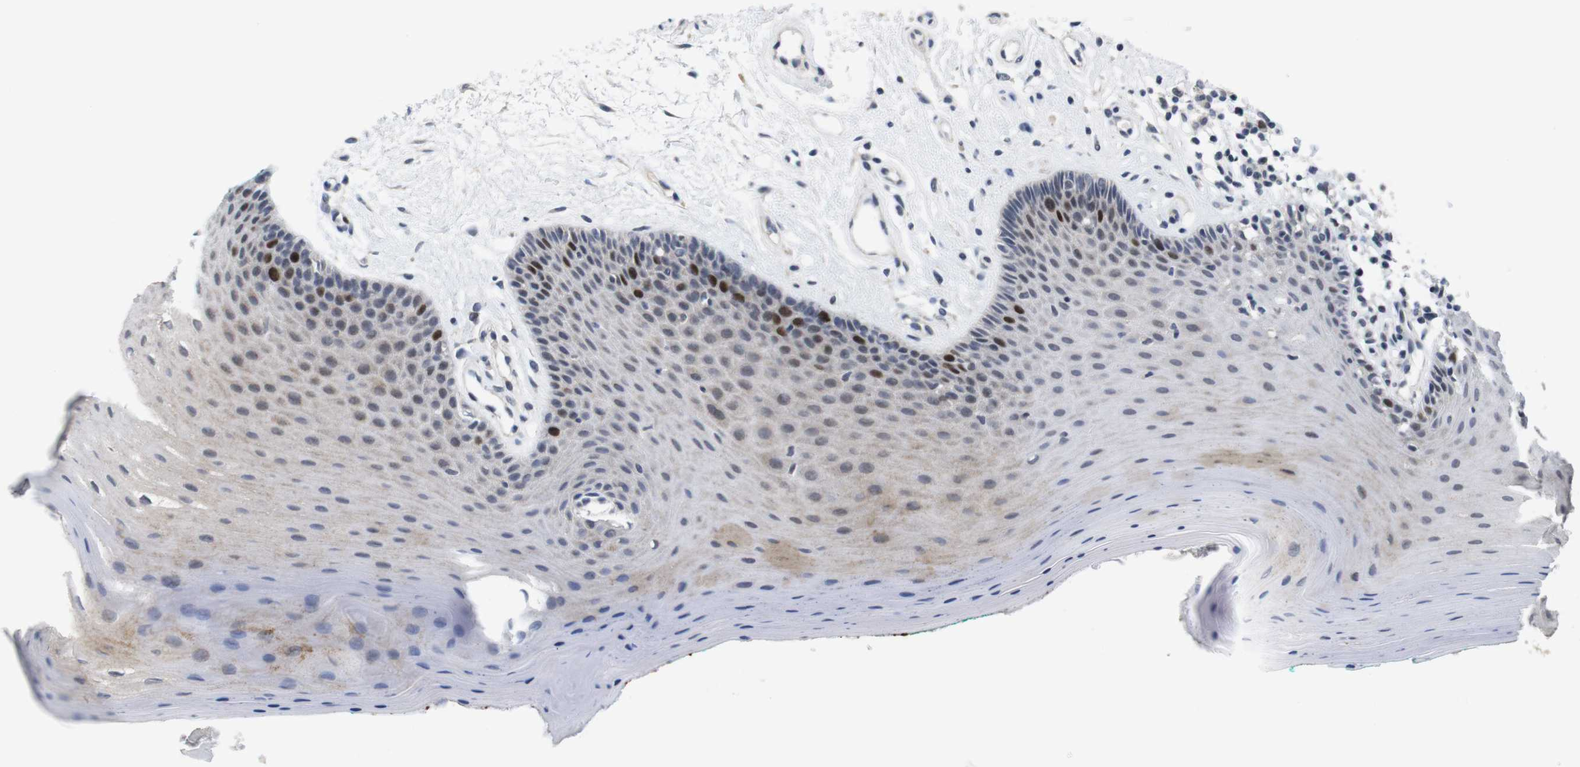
{"staining": {"intensity": "strong", "quantity": "<25%", "location": "nuclear"}, "tissue": "oral mucosa", "cell_type": "Squamous epithelial cells", "image_type": "normal", "snomed": [{"axis": "morphology", "description": "Normal tissue, NOS"}, {"axis": "topography", "description": "Skeletal muscle"}, {"axis": "topography", "description": "Oral tissue"}], "caption": "A histopathology image showing strong nuclear staining in approximately <25% of squamous epithelial cells in normal oral mucosa, as visualized by brown immunohistochemical staining.", "gene": "SKP2", "patient": {"sex": "male", "age": 58}}